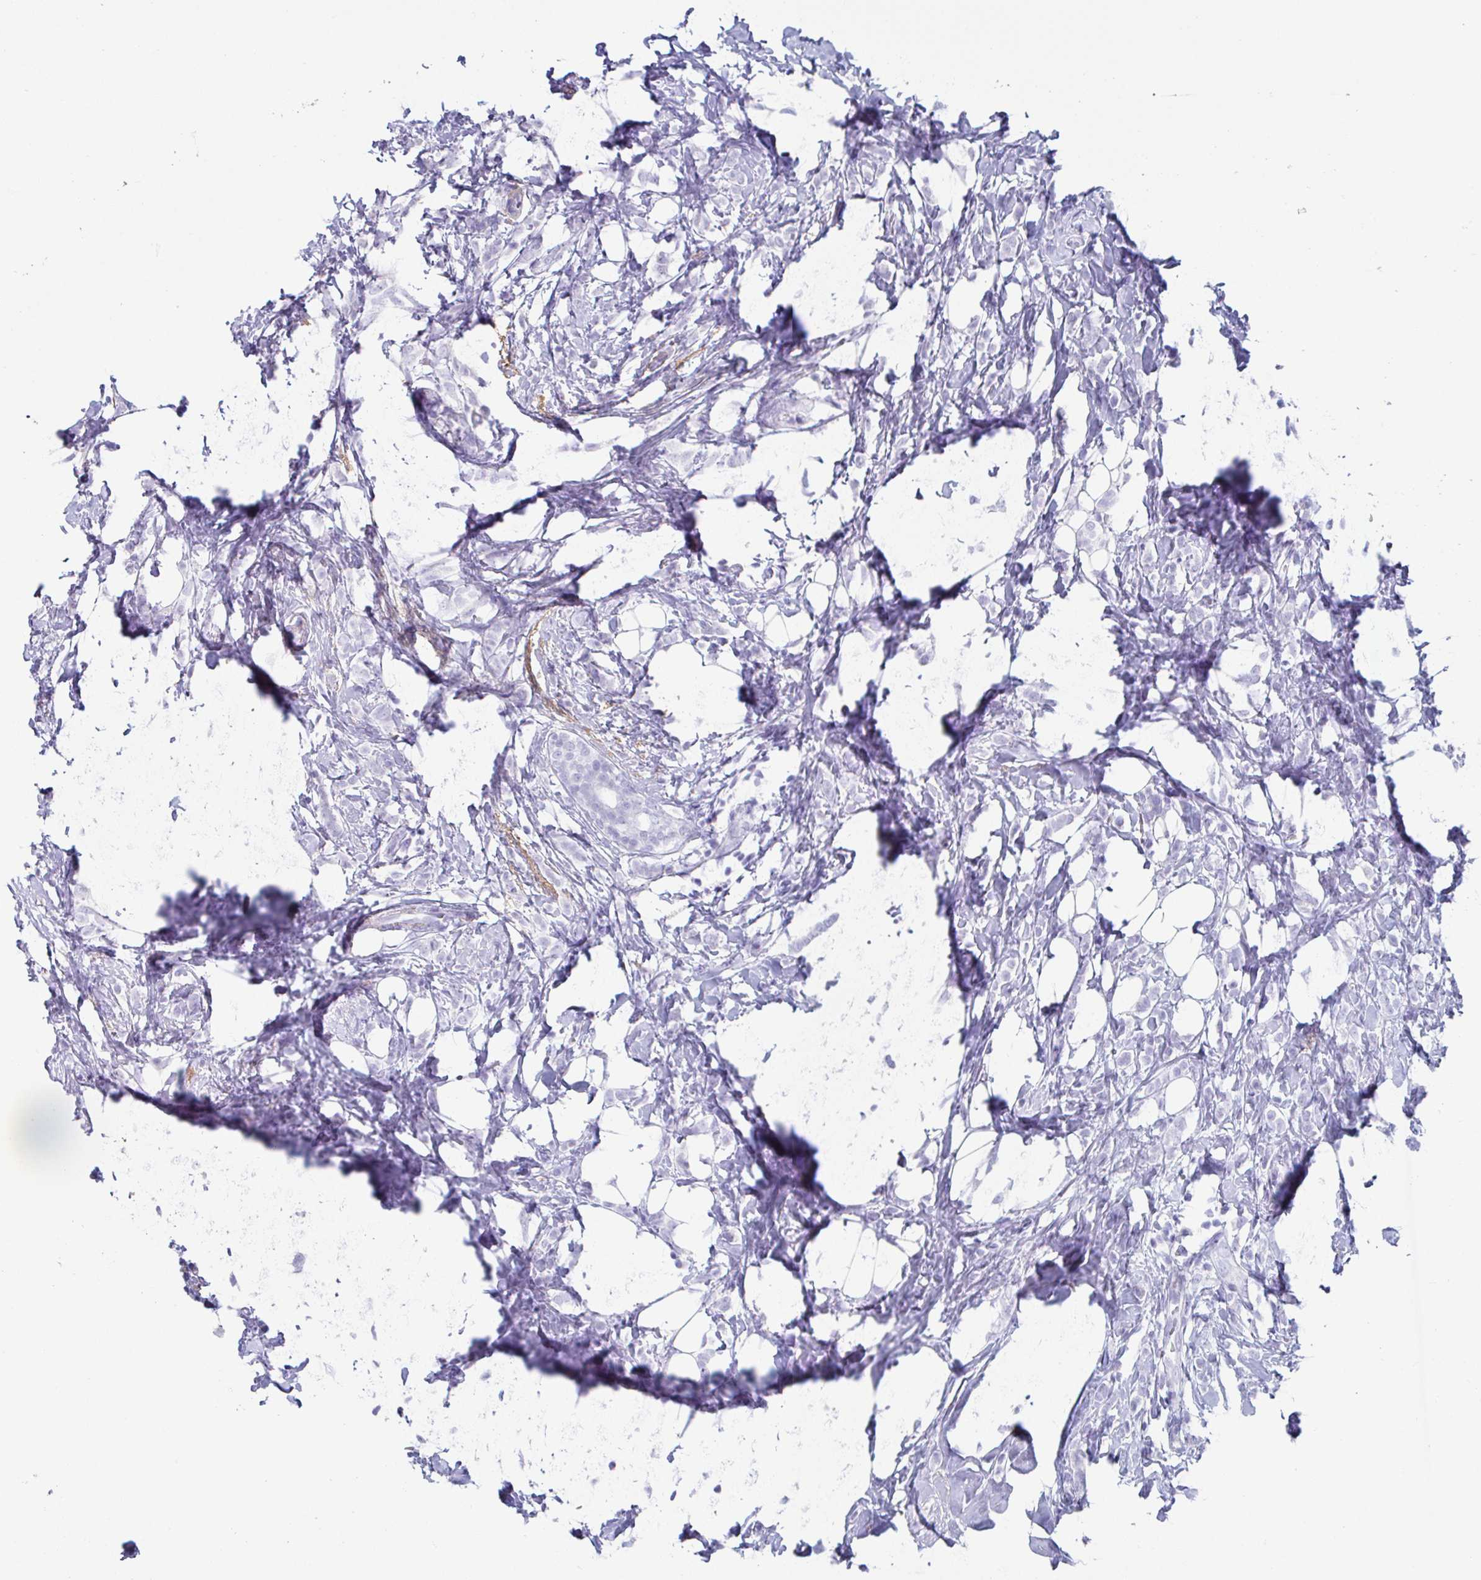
{"staining": {"intensity": "negative", "quantity": "none", "location": "none"}, "tissue": "breast cancer", "cell_type": "Tumor cells", "image_type": "cancer", "snomed": [{"axis": "morphology", "description": "Lobular carcinoma"}, {"axis": "topography", "description": "Breast"}], "caption": "This is an IHC histopathology image of breast cancer. There is no expression in tumor cells.", "gene": "CREG2", "patient": {"sex": "female", "age": 49}}